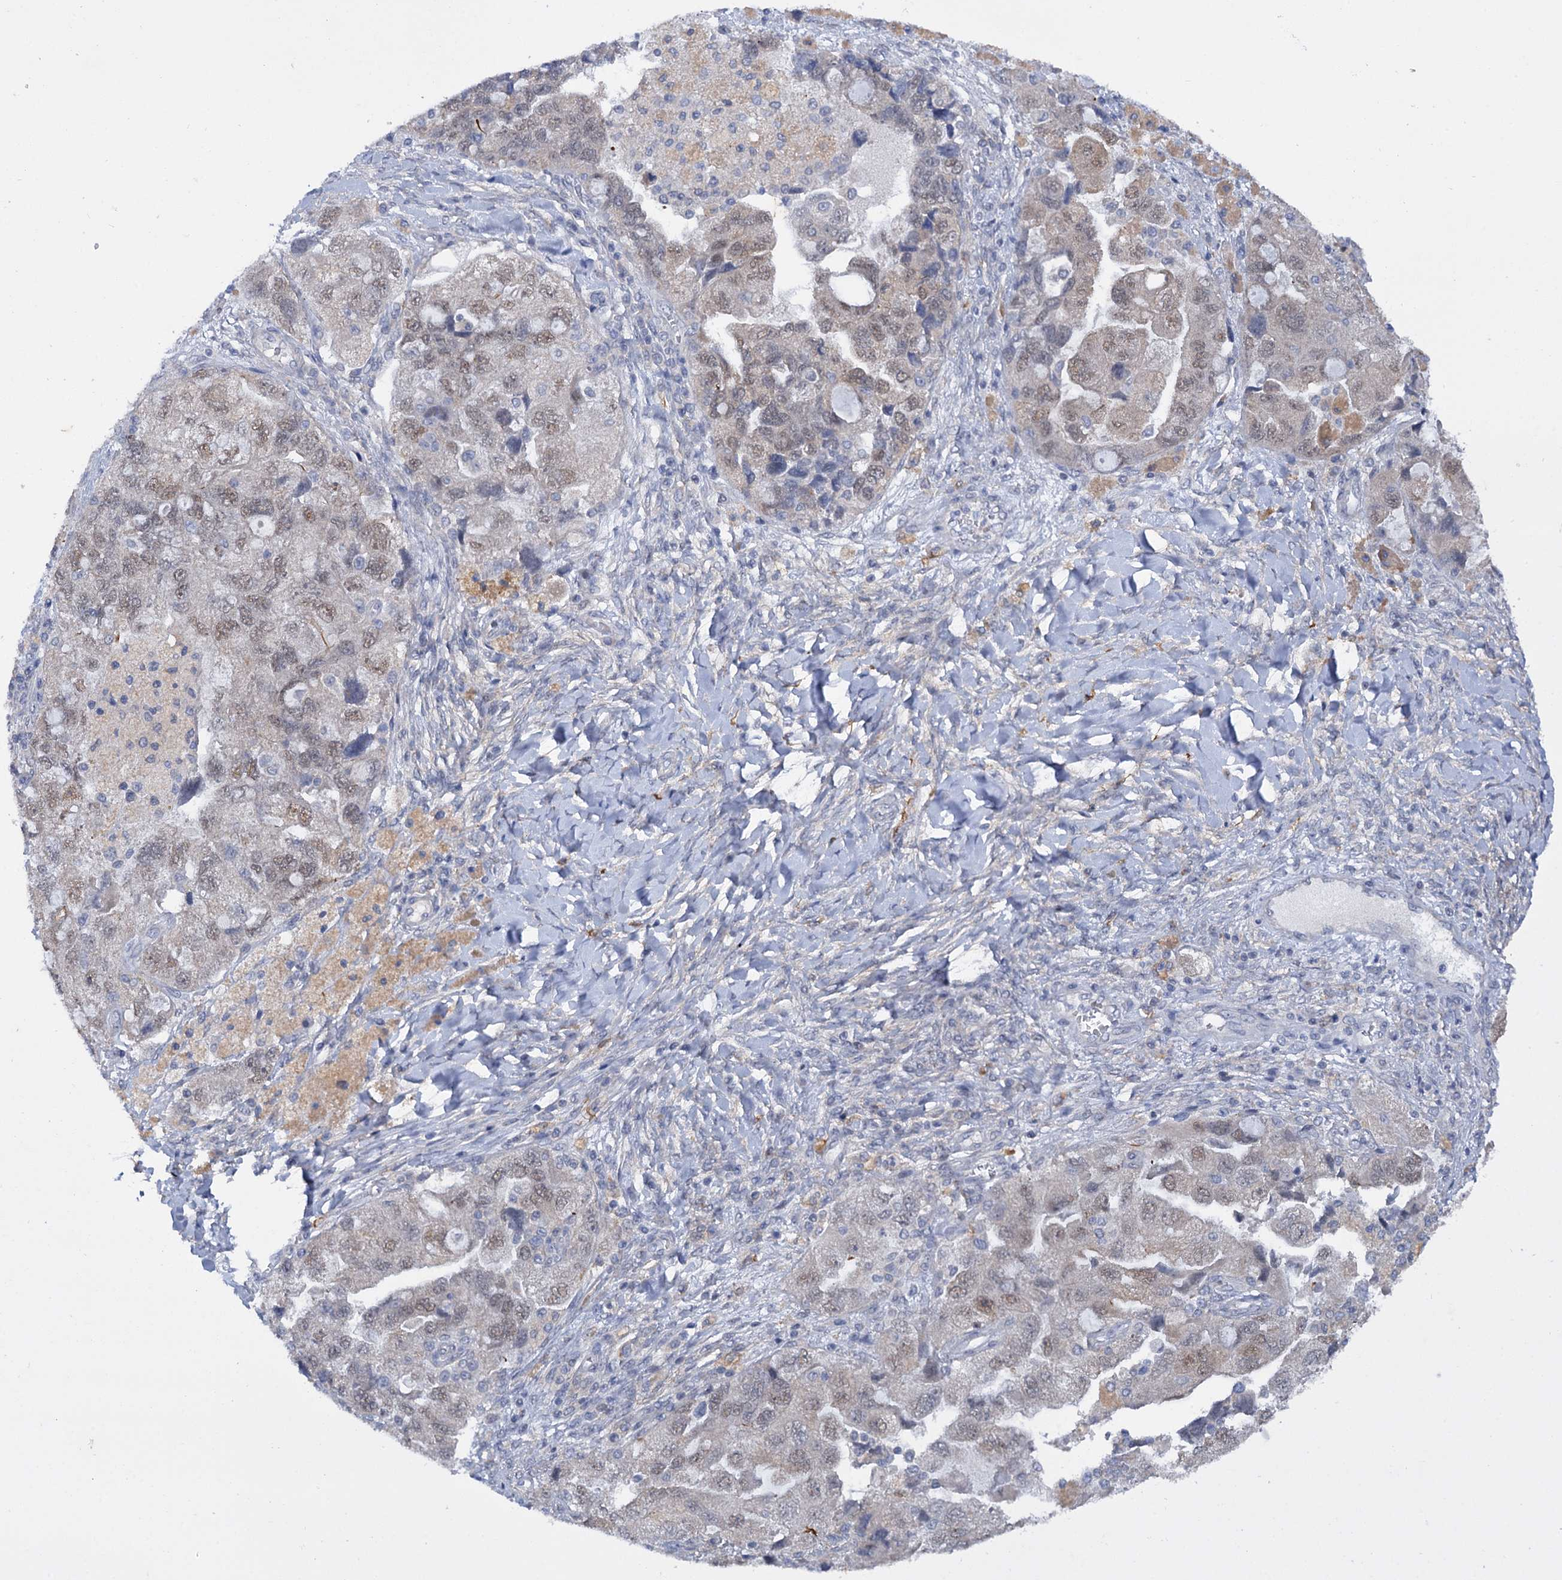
{"staining": {"intensity": "weak", "quantity": ">75%", "location": "nuclear"}, "tissue": "ovarian cancer", "cell_type": "Tumor cells", "image_type": "cancer", "snomed": [{"axis": "morphology", "description": "Carcinoma, NOS"}, {"axis": "morphology", "description": "Cystadenocarcinoma, serous, NOS"}, {"axis": "topography", "description": "Ovary"}], "caption": "Tumor cells show weak nuclear positivity in approximately >75% of cells in ovarian carcinoma.", "gene": "MID1IP1", "patient": {"sex": "female", "age": 69}}